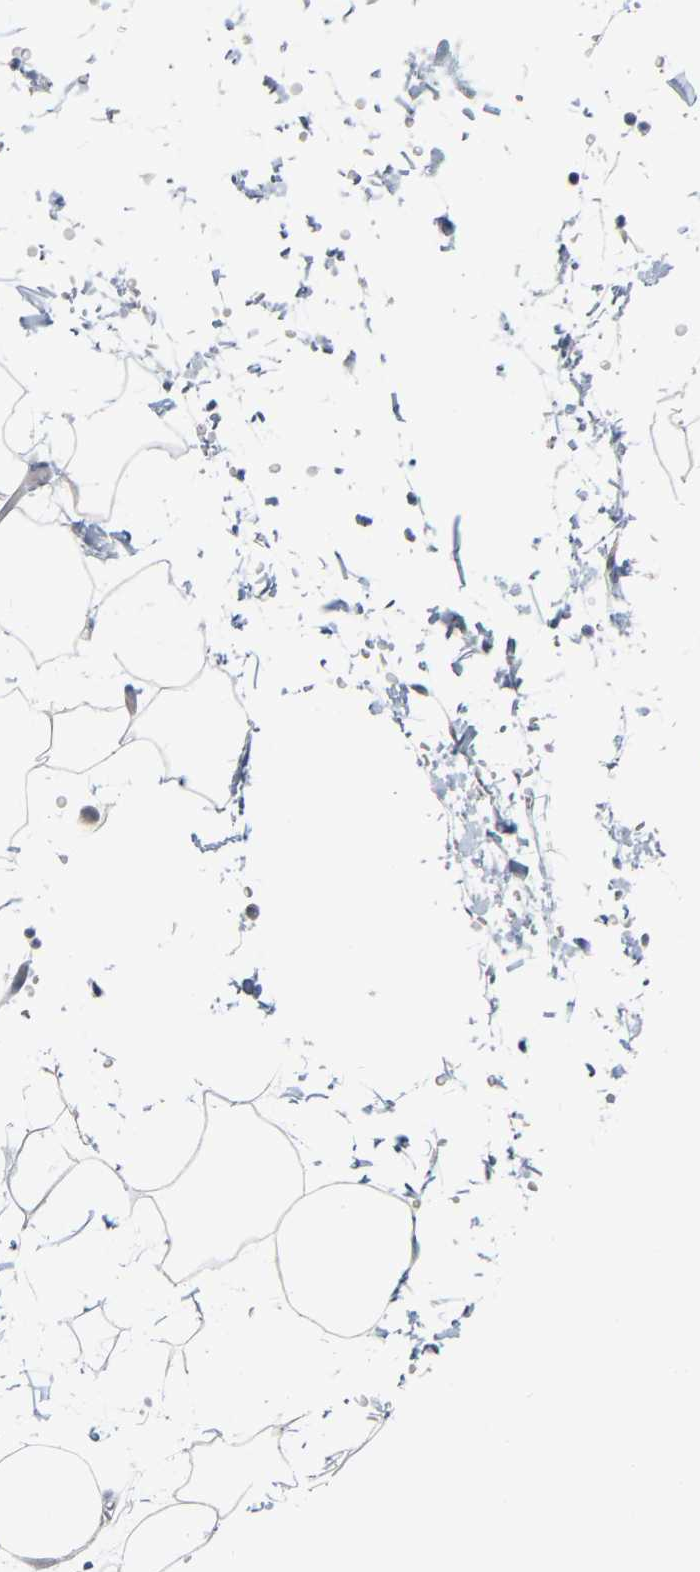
{"staining": {"intensity": "negative", "quantity": "none", "location": "none"}, "tissue": "adipose tissue", "cell_type": "Adipocytes", "image_type": "normal", "snomed": [{"axis": "morphology", "description": "Normal tissue, NOS"}, {"axis": "topography", "description": "Soft tissue"}], "caption": "High magnification brightfield microscopy of unremarkable adipose tissue stained with DAB (brown) and counterstained with hematoxylin (blue): adipocytes show no significant staining.", "gene": "KRT76", "patient": {"sex": "male", "age": 72}}